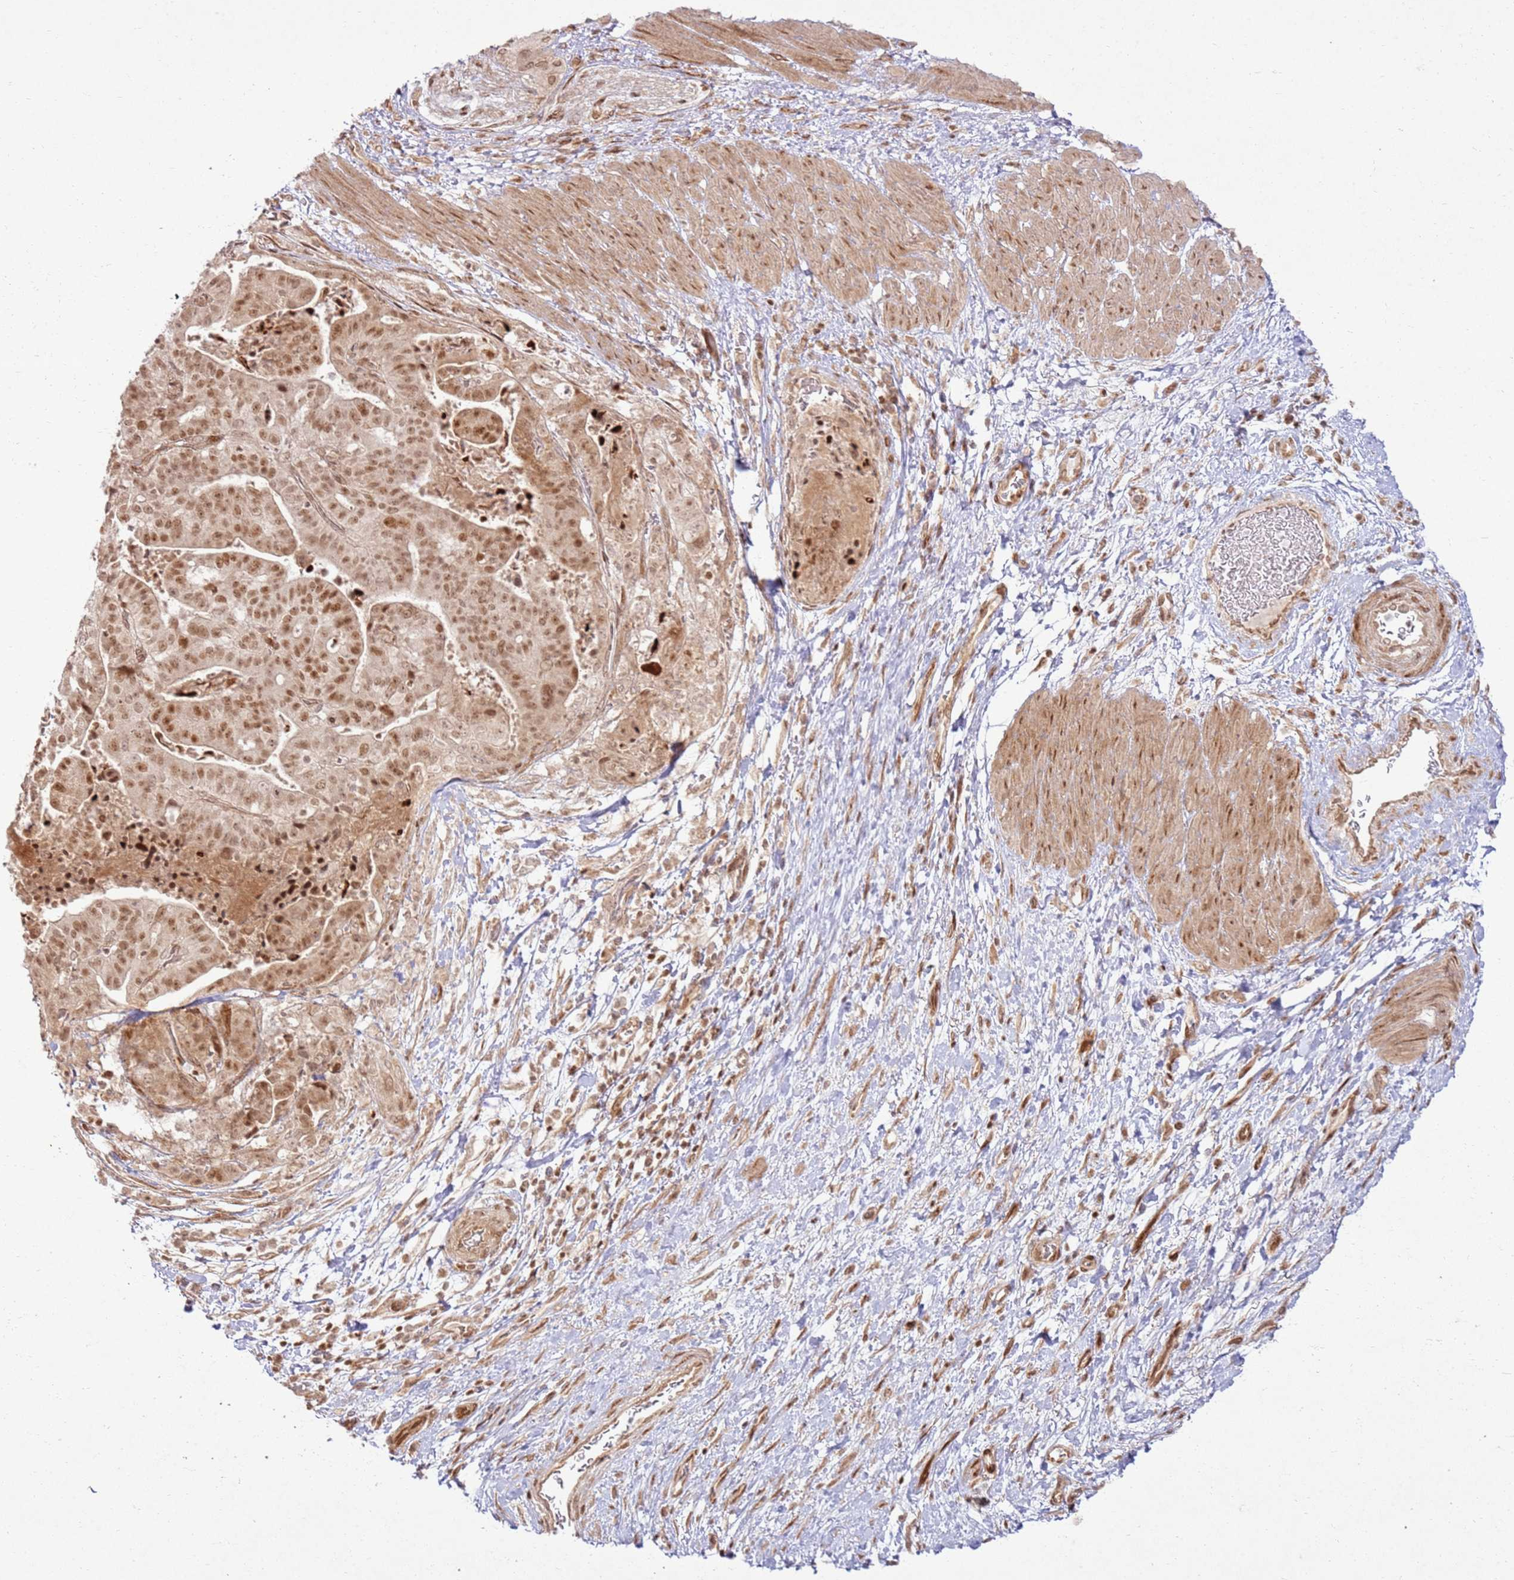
{"staining": {"intensity": "moderate", "quantity": ">75%", "location": "nuclear"}, "tissue": "stomach cancer", "cell_type": "Tumor cells", "image_type": "cancer", "snomed": [{"axis": "morphology", "description": "Adenocarcinoma, NOS"}, {"axis": "topography", "description": "Stomach"}], "caption": "Brown immunohistochemical staining in human adenocarcinoma (stomach) displays moderate nuclear expression in about >75% of tumor cells.", "gene": "KLHL36", "patient": {"sex": "male", "age": 48}}